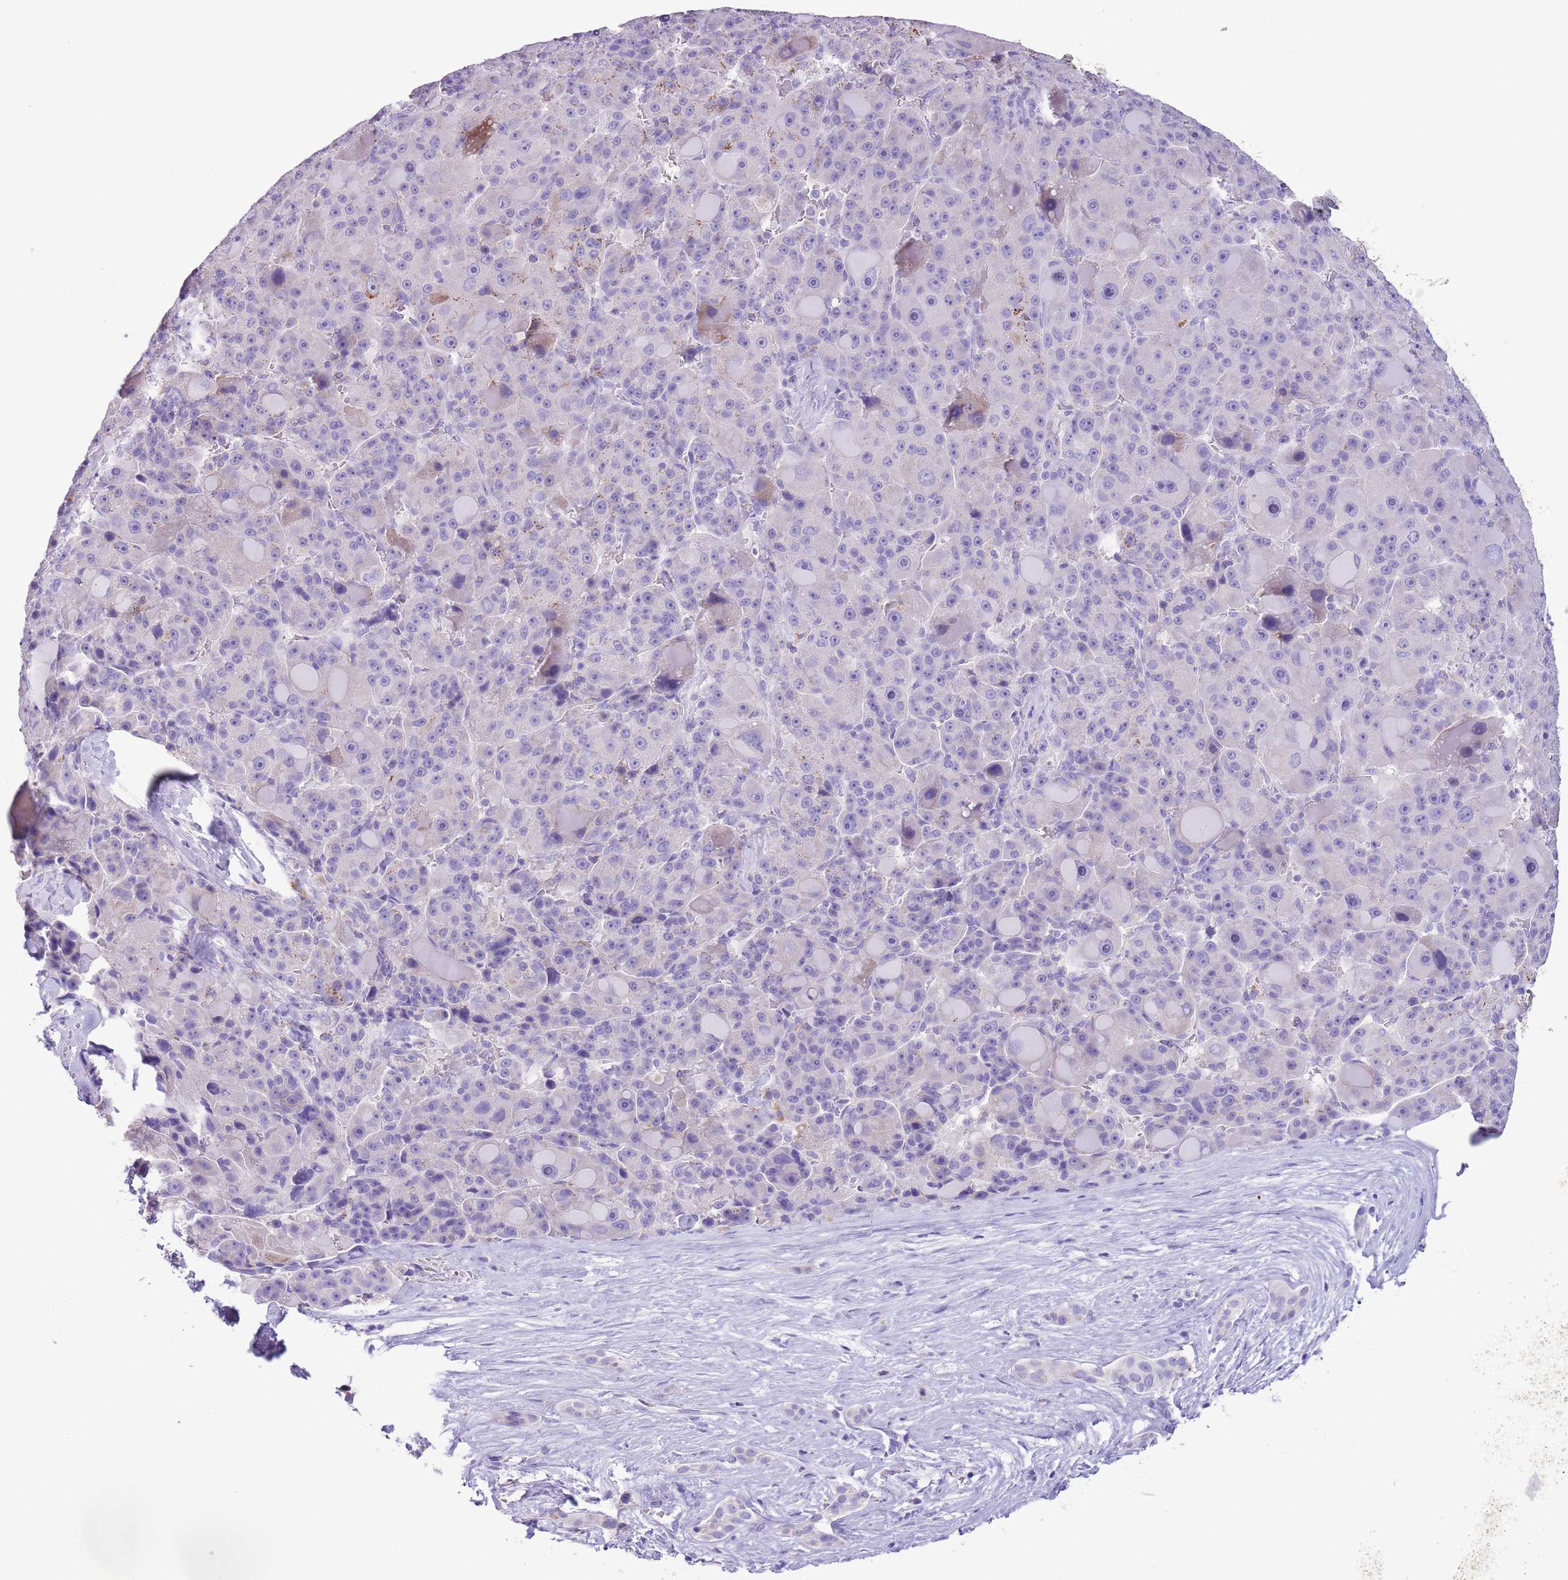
{"staining": {"intensity": "moderate", "quantity": "<25%", "location": "cytoplasmic/membranous"}, "tissue": "liver cancer", "cell_type": "Tumor cells", "image_type": "cancer", "snomed": [{"axis": "morphology", "description": "Carcinoma, Hepatocellular, NOS"}, {"axis": "topography", "description": "Liver"}], "caption": "Immunohistochemistry staining of liver hepatocellular carcinoma, which reveals low levels of moderate cytoplasmic/membranous expression in approximately <25% of tumor cells indicating moderate cytoplasmic/membranous protein expression. The staining was performed using DAB (3,3'-diaminobenzidine) (brown) for protein detection and nuclei were counterstained in hematoxylin (blue).", "gene": "ZNF697", "patient": {"sex": "male", "age": 76}}